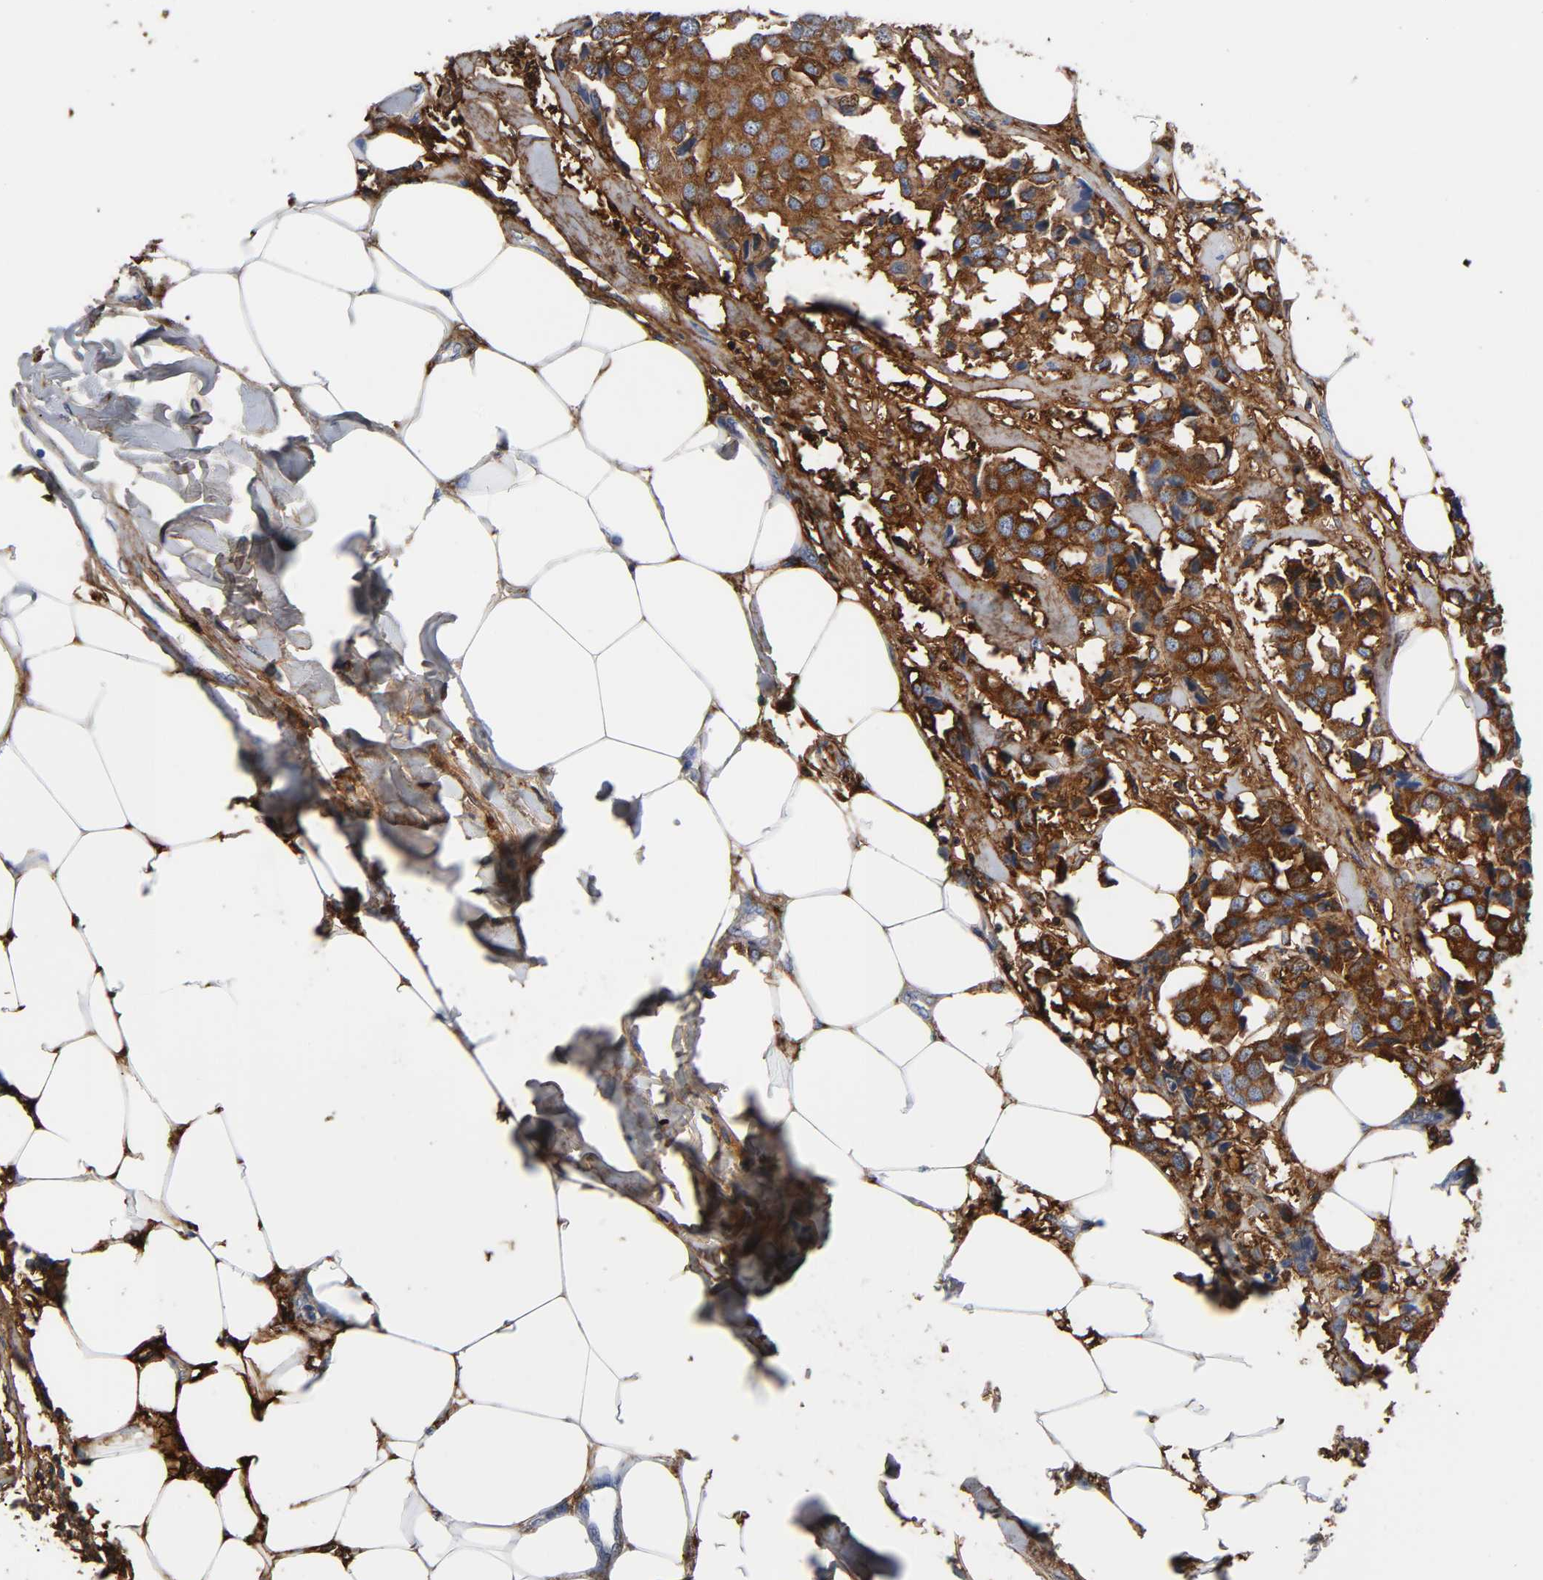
{"staining": {"intensity": "moderate", "quantity": "25%-75%", "location": "cytoplasmic/membranous"}, "tissue": "breast cancer", "cell_type": "Tumor cells", "image_type": "cancer", "snomed": [{"axis": "morphology", "description": "Duct carcinoma"}, {"axis": "topography", "description": "Breast"}], "caption": "Breast cancer (infiltrating ductal carcinoma) was stained to show a protein in brown. There is medium levels of moderate cytoplasmic/membranous expression in approximately 25%-75% of tumor cells.", "gene": "FBLN1", "patient": {"sex": "female", "age": 80}}